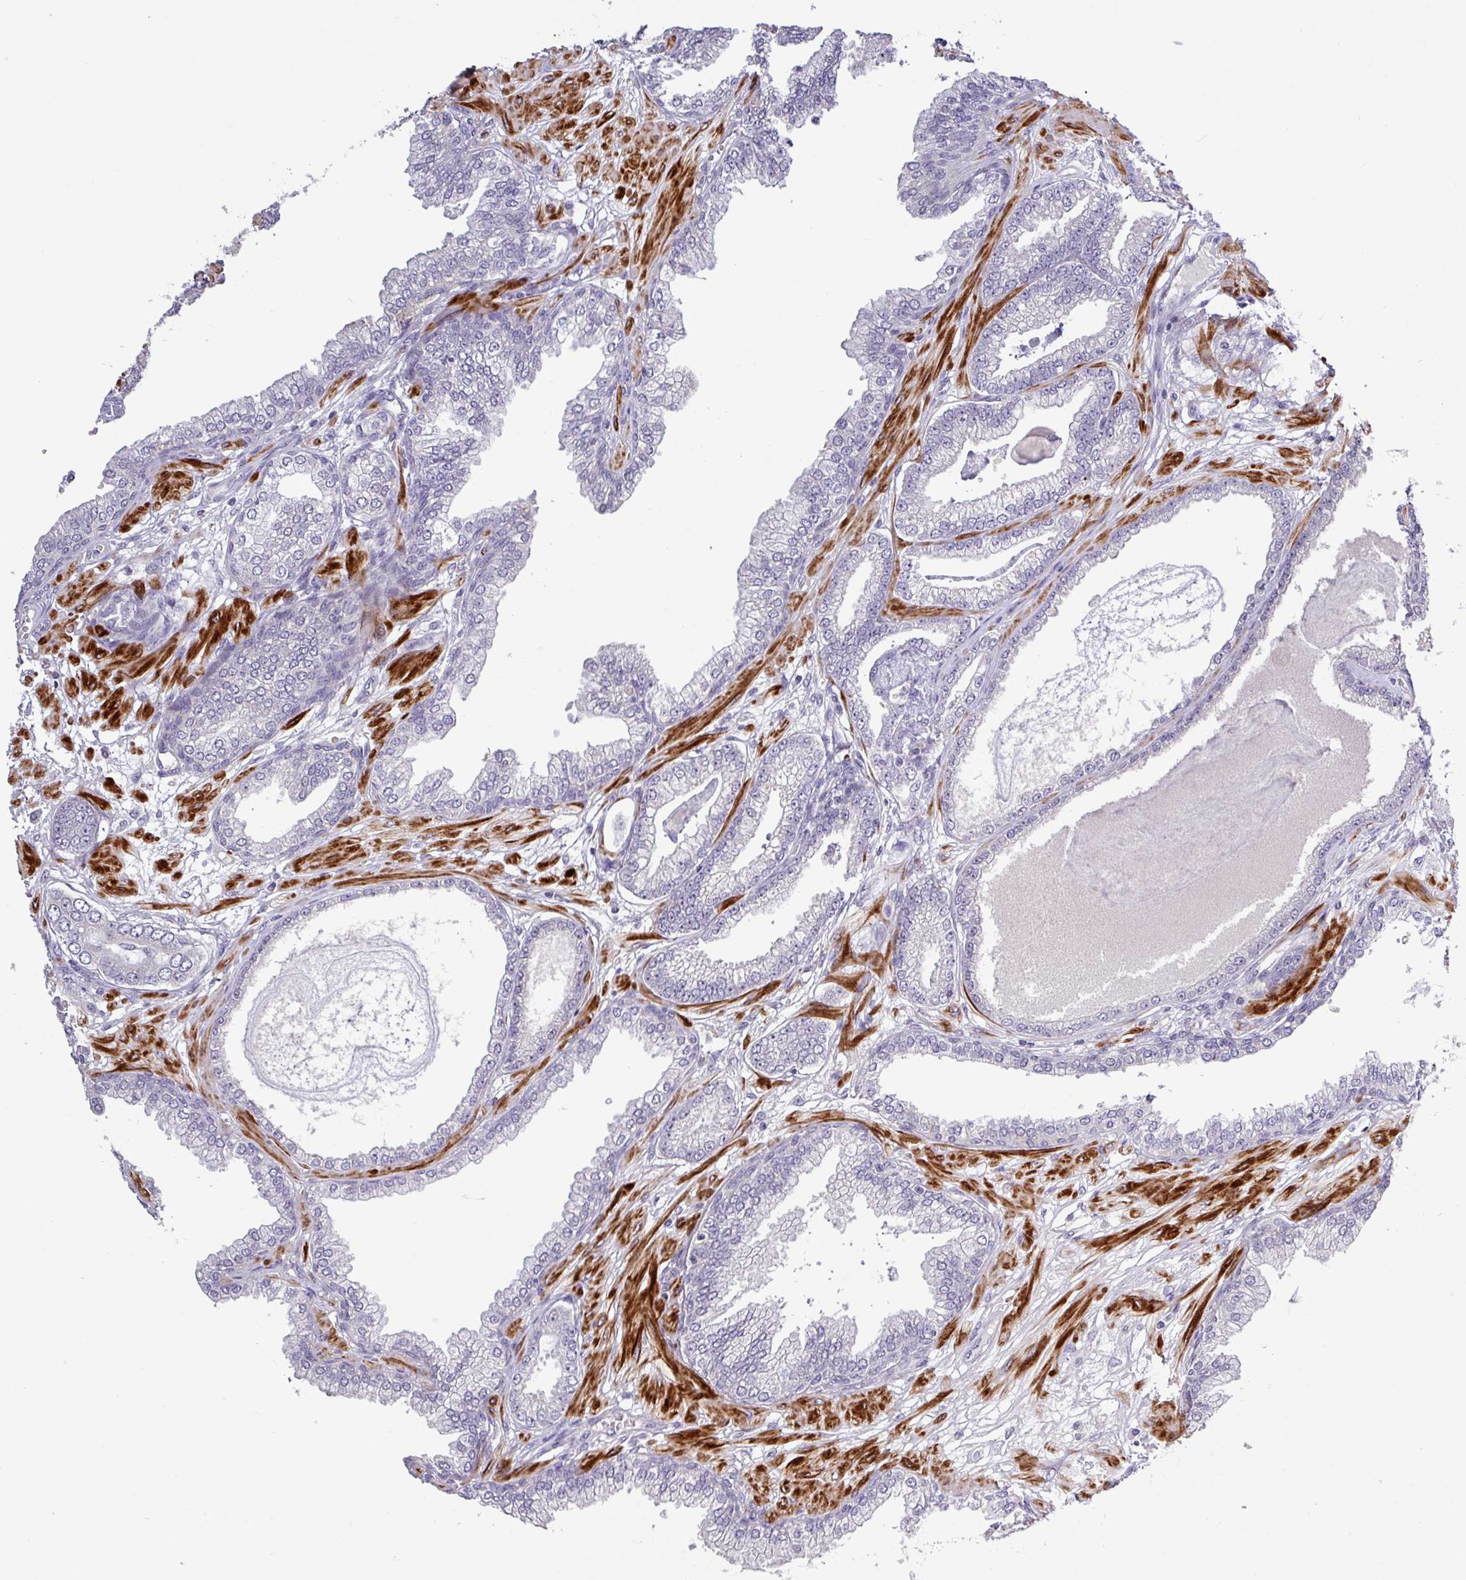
{"staining": {"intensity": "negative", "quantity": "none", "location": "none"}, "tissue": "prostate cancer", "cell_type": "Tumor cells", "image_type": "cancer", "snomed": [{"axis": "morphology", "description": "Adenocarcinoma, Low grade"}, {"axis": "topography", "description": "Prostate"}], "caption": "IHC image of human low-grade adenocarcinoma (prostate) stained for a protein (brown), which demonstrates no staining in tumor cells.", "gene": "RIPPLY1", "patient": {"sex": "male", "age": 64}}